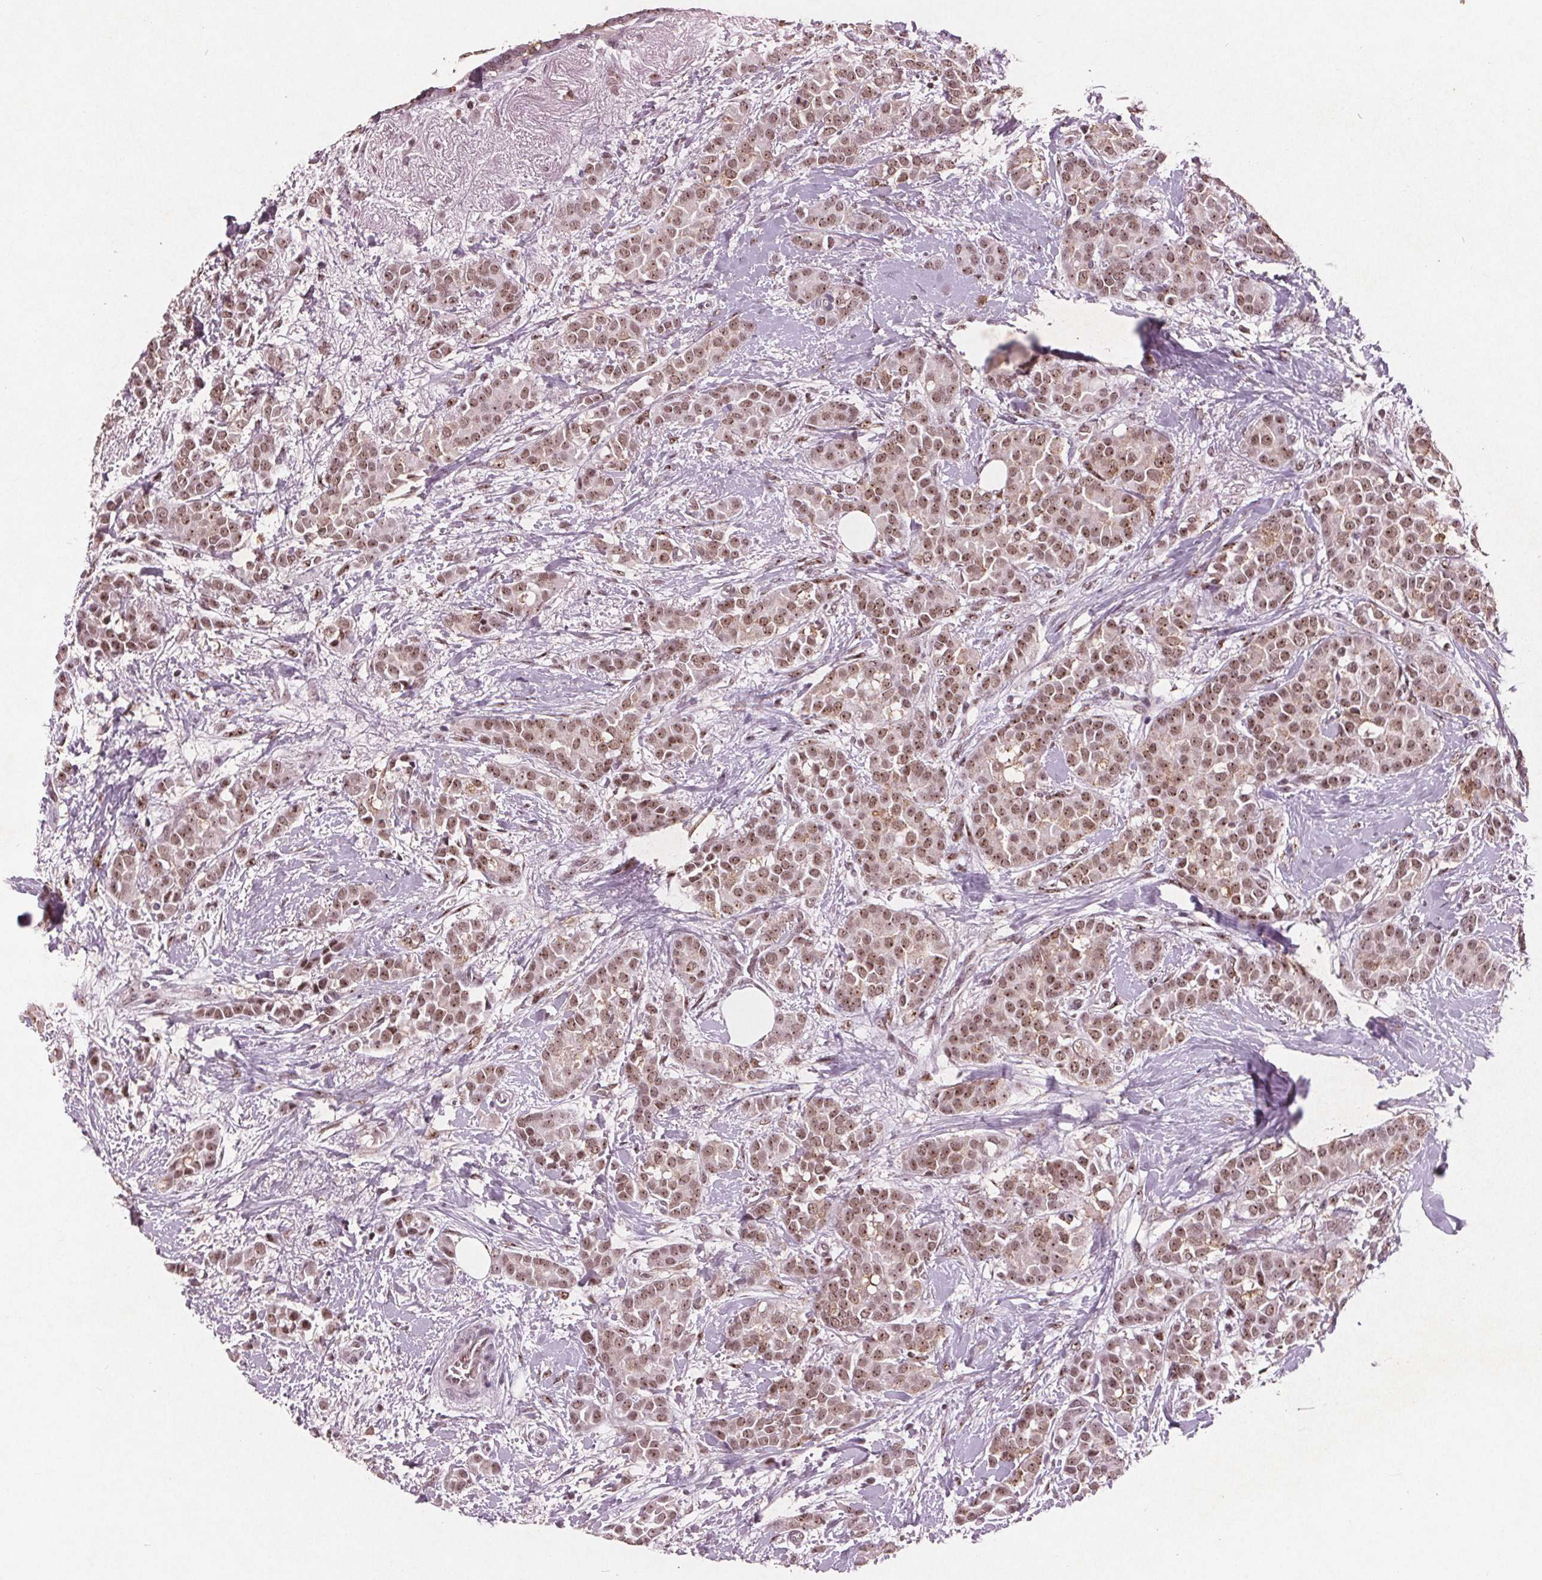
{"staining": {"intensity": "moderate", "quantity": ">75%", "location": "nuclear"}, "tissue": "breast cancer", "cell_type": "Tumor cells", "image_type": "cancer", "snomed": [{"axis": "morphology", "description": "Duct carcinoma"}, {"axis": "topography", "description": "Breast"}], "caption": "The image demonstrates a brown stain indicating the presence of a protein in the nuclear of tumor cells in breast invasive ductal carcinoma. (DAB IHC, brown staining for protein, blue staining for nuclei).", "gene": "RPS6KA2", "patient": {"sex": "female", "age": 79}}